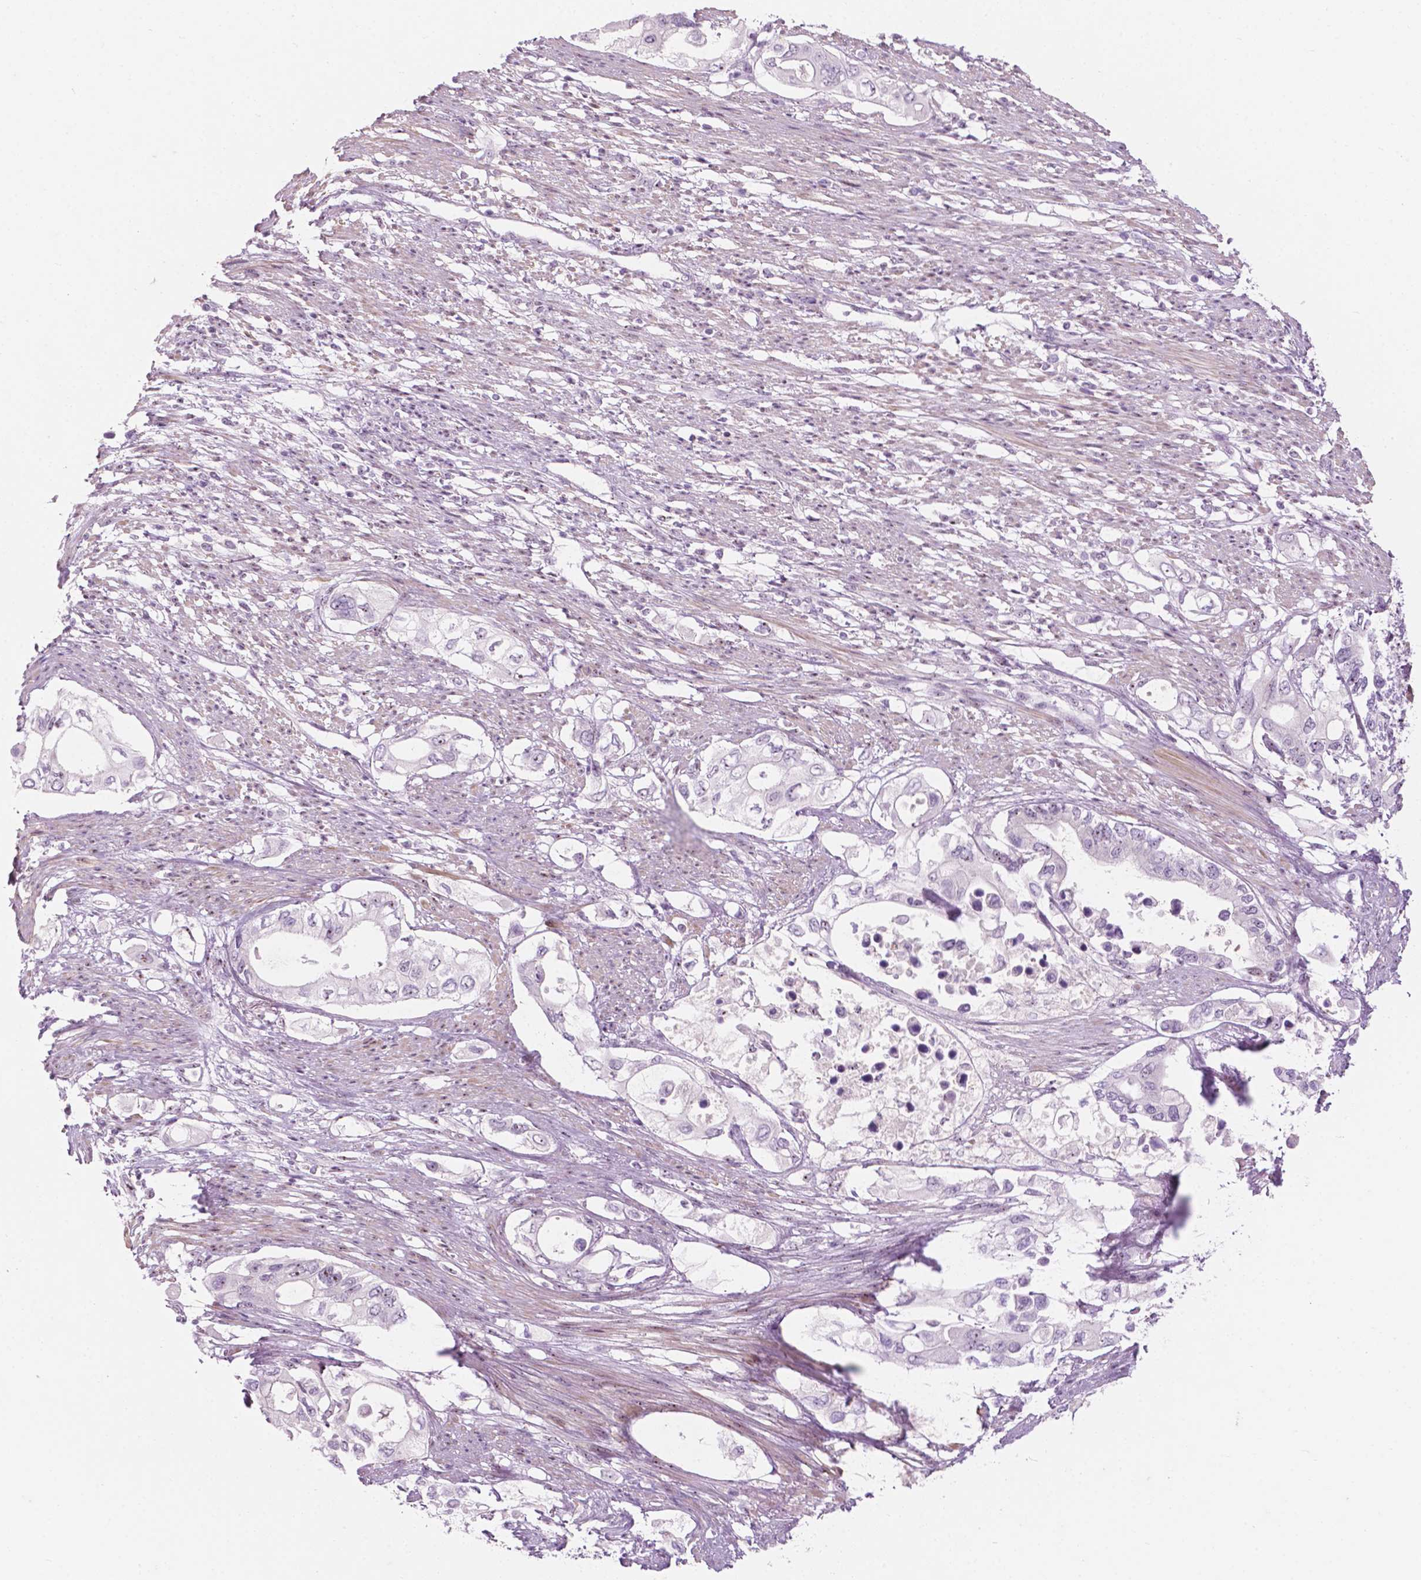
{"staining": {"intensity": "moderate", "quantity": "<25%", "location": "nuclear"}, "tissue": "pancreatic cancer", "cell_type": "Tumor cells", "image_type": "cancer", "snomed": [{"axis": "morphology", "description": "Adenocarcinoma, NOS"}, {"axis": "topography", "description": "Pancreas"}], "caption": "Human adenocarcinoma (pancreatic) stained with a brown dye exhibits moderate nuclear positive positivity in approximately <25% of tumor cells.", "gene": "ZNF853", "patient": {"sex": "female", "age": 63}}